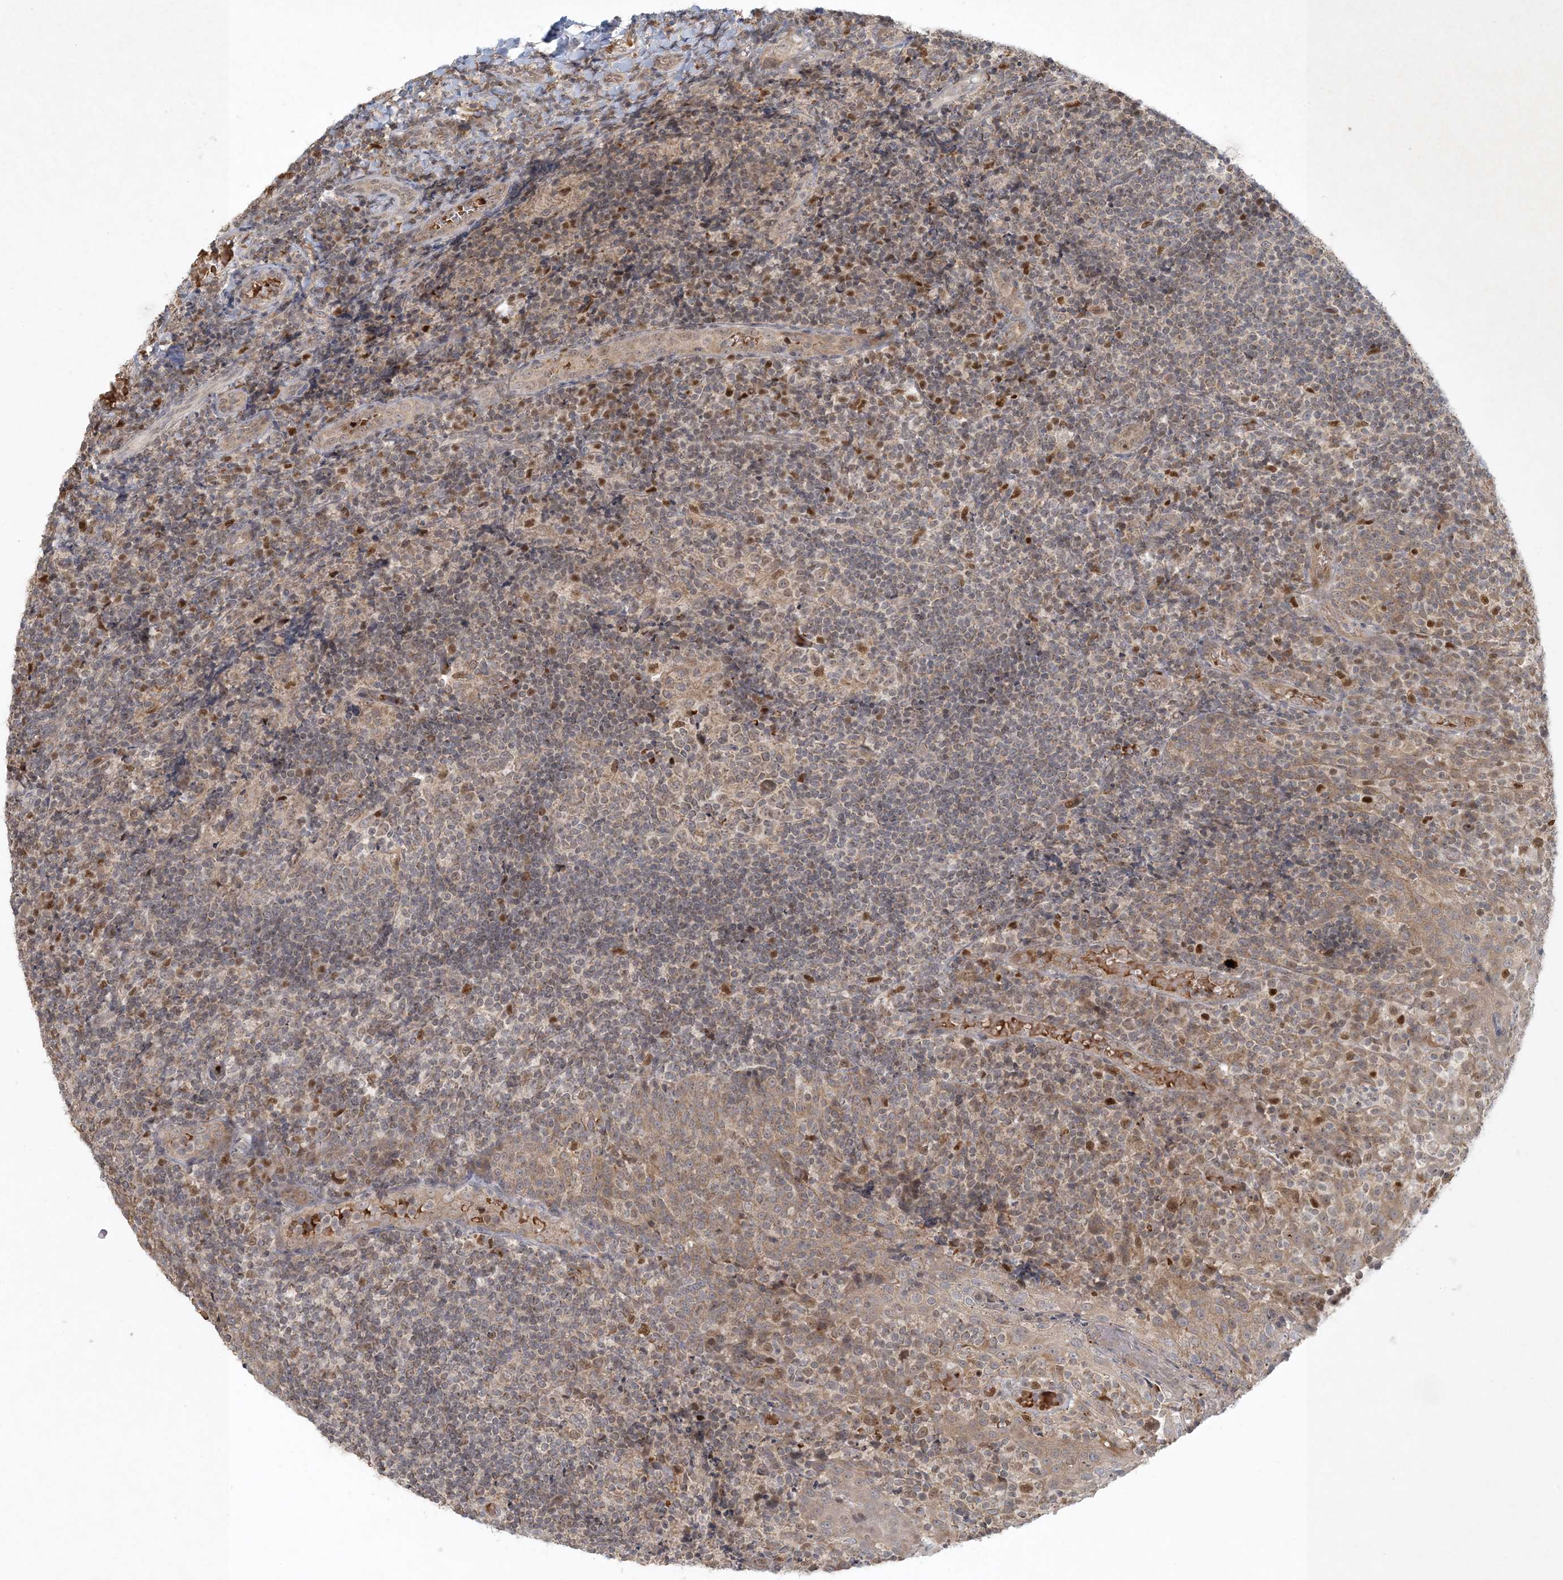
{"staining": {"intensity": "moderate", "quantity": "<25%", "location": "nuclear"}, "tissue": "tonsil", "cell_type": "Germinal center cells", "image_type": "normal", "snomed": [{"axis": "morphology", "description": "Normal tissue, NOS"}, {"axis": "topography", "description": "Tonsil"}], "caption": "IHC micrograph of unremarkable tonsil stained for a protein (brown), which displays low levels of moderate nuclear expression in approximately <25% of germinal center cells.", "gene": "CTDNEP1", "patient": {"sex": "female", "age": 19}}